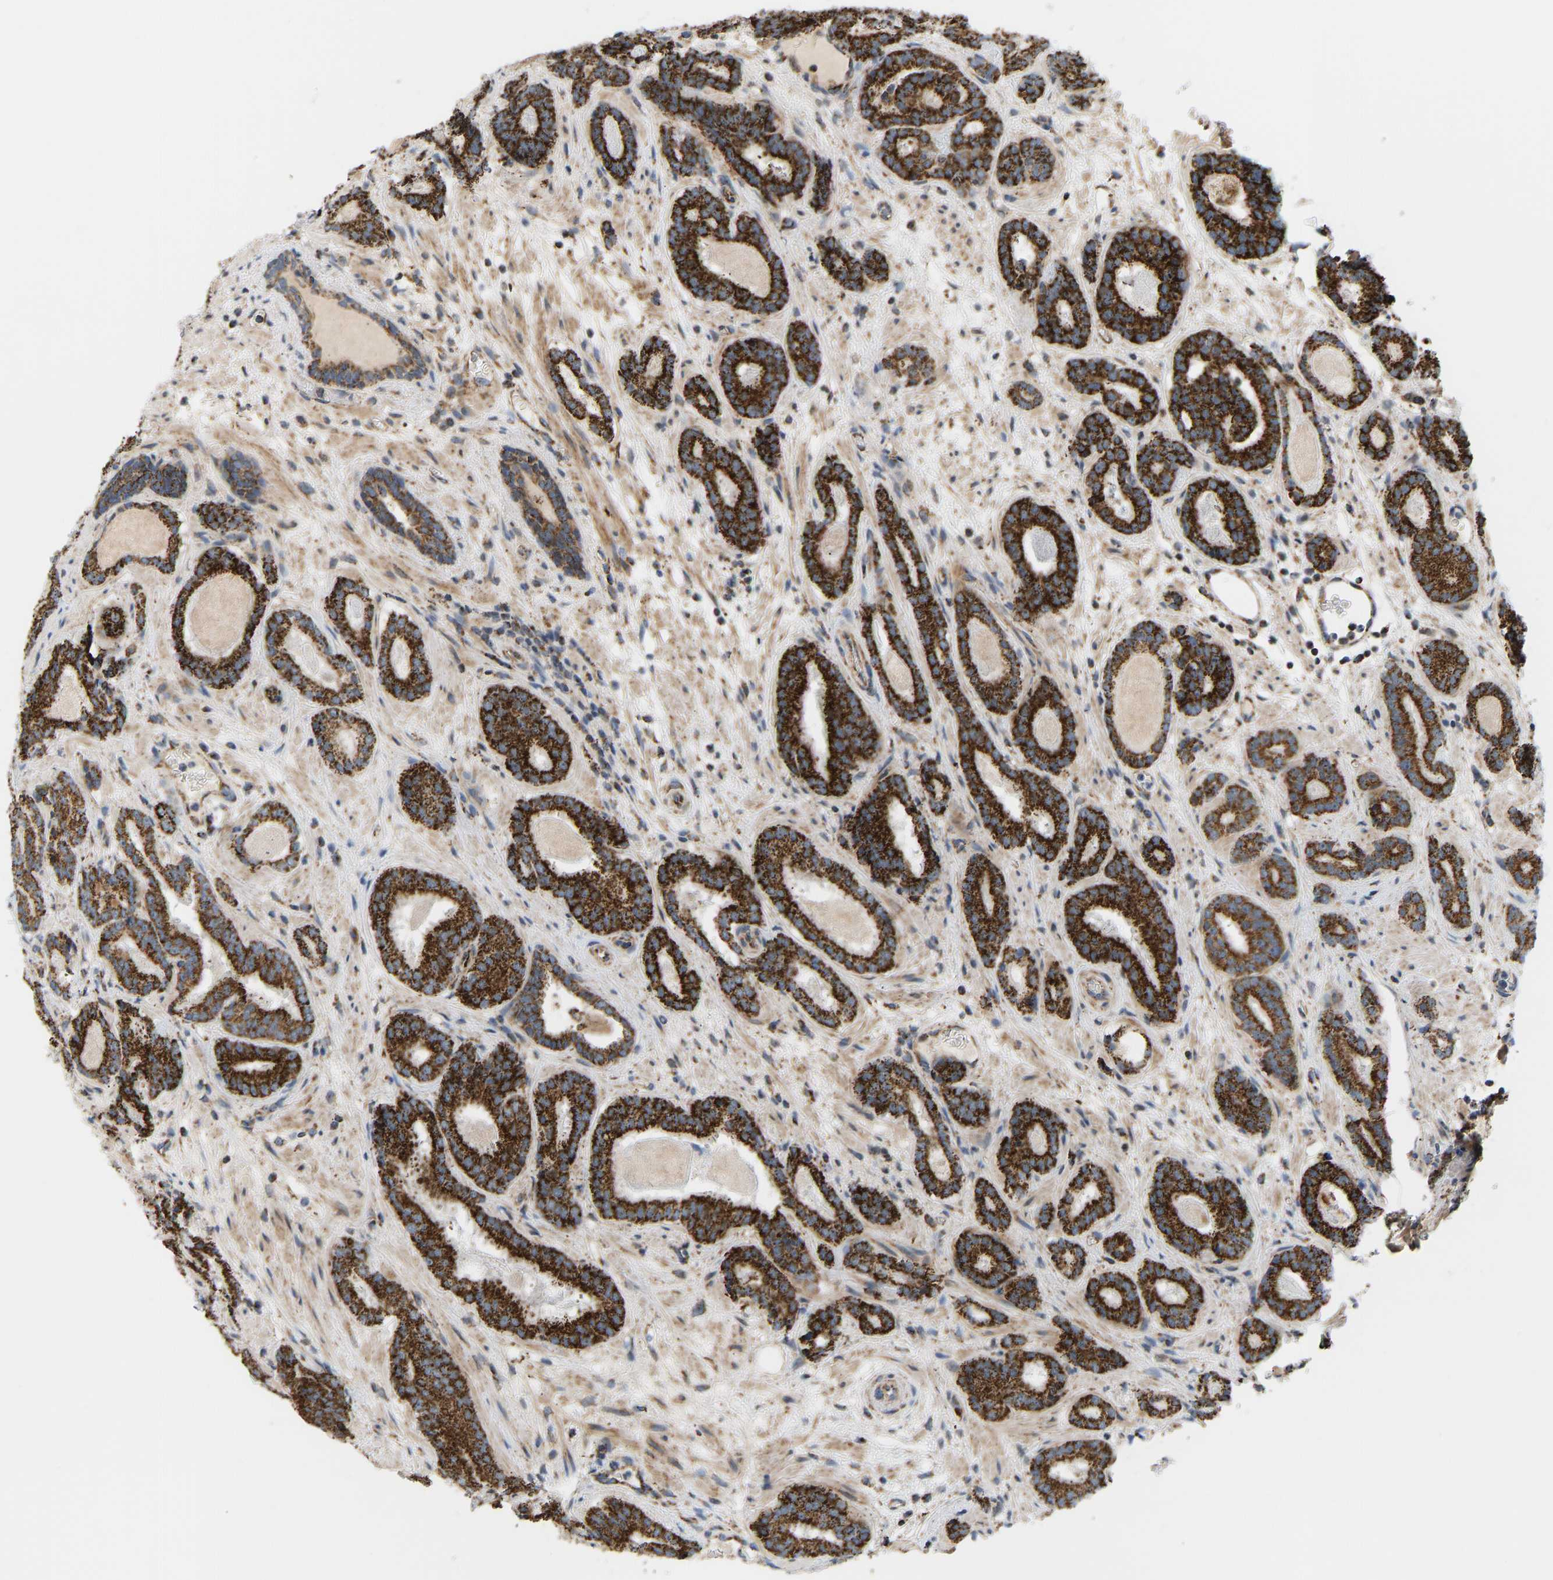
{"staining": {"intensity": "strong", "quantity": ">75%", "location": "cytoplasmic/membranous"}, "tissue": "prostate cancer", "cell_type": "Tumor cells", "image_type": "cancer", "snomed": [{"axis": "morphology", "description": "Adenocarcinoma, Low grade"}, {"axis": "topography", "description": "Prostate"}], "caption": "A histopathology image of human prostate cancer (low-grade adenocarcinoma) stained for a protein shows strong cytoplasmic/membranous brown staining in tumor cells. (brown staining indicates protein expression, while blue staining denotes nuclei).", "gene": "GPSM2", "patient": {"sex": "male", "age": 69}}